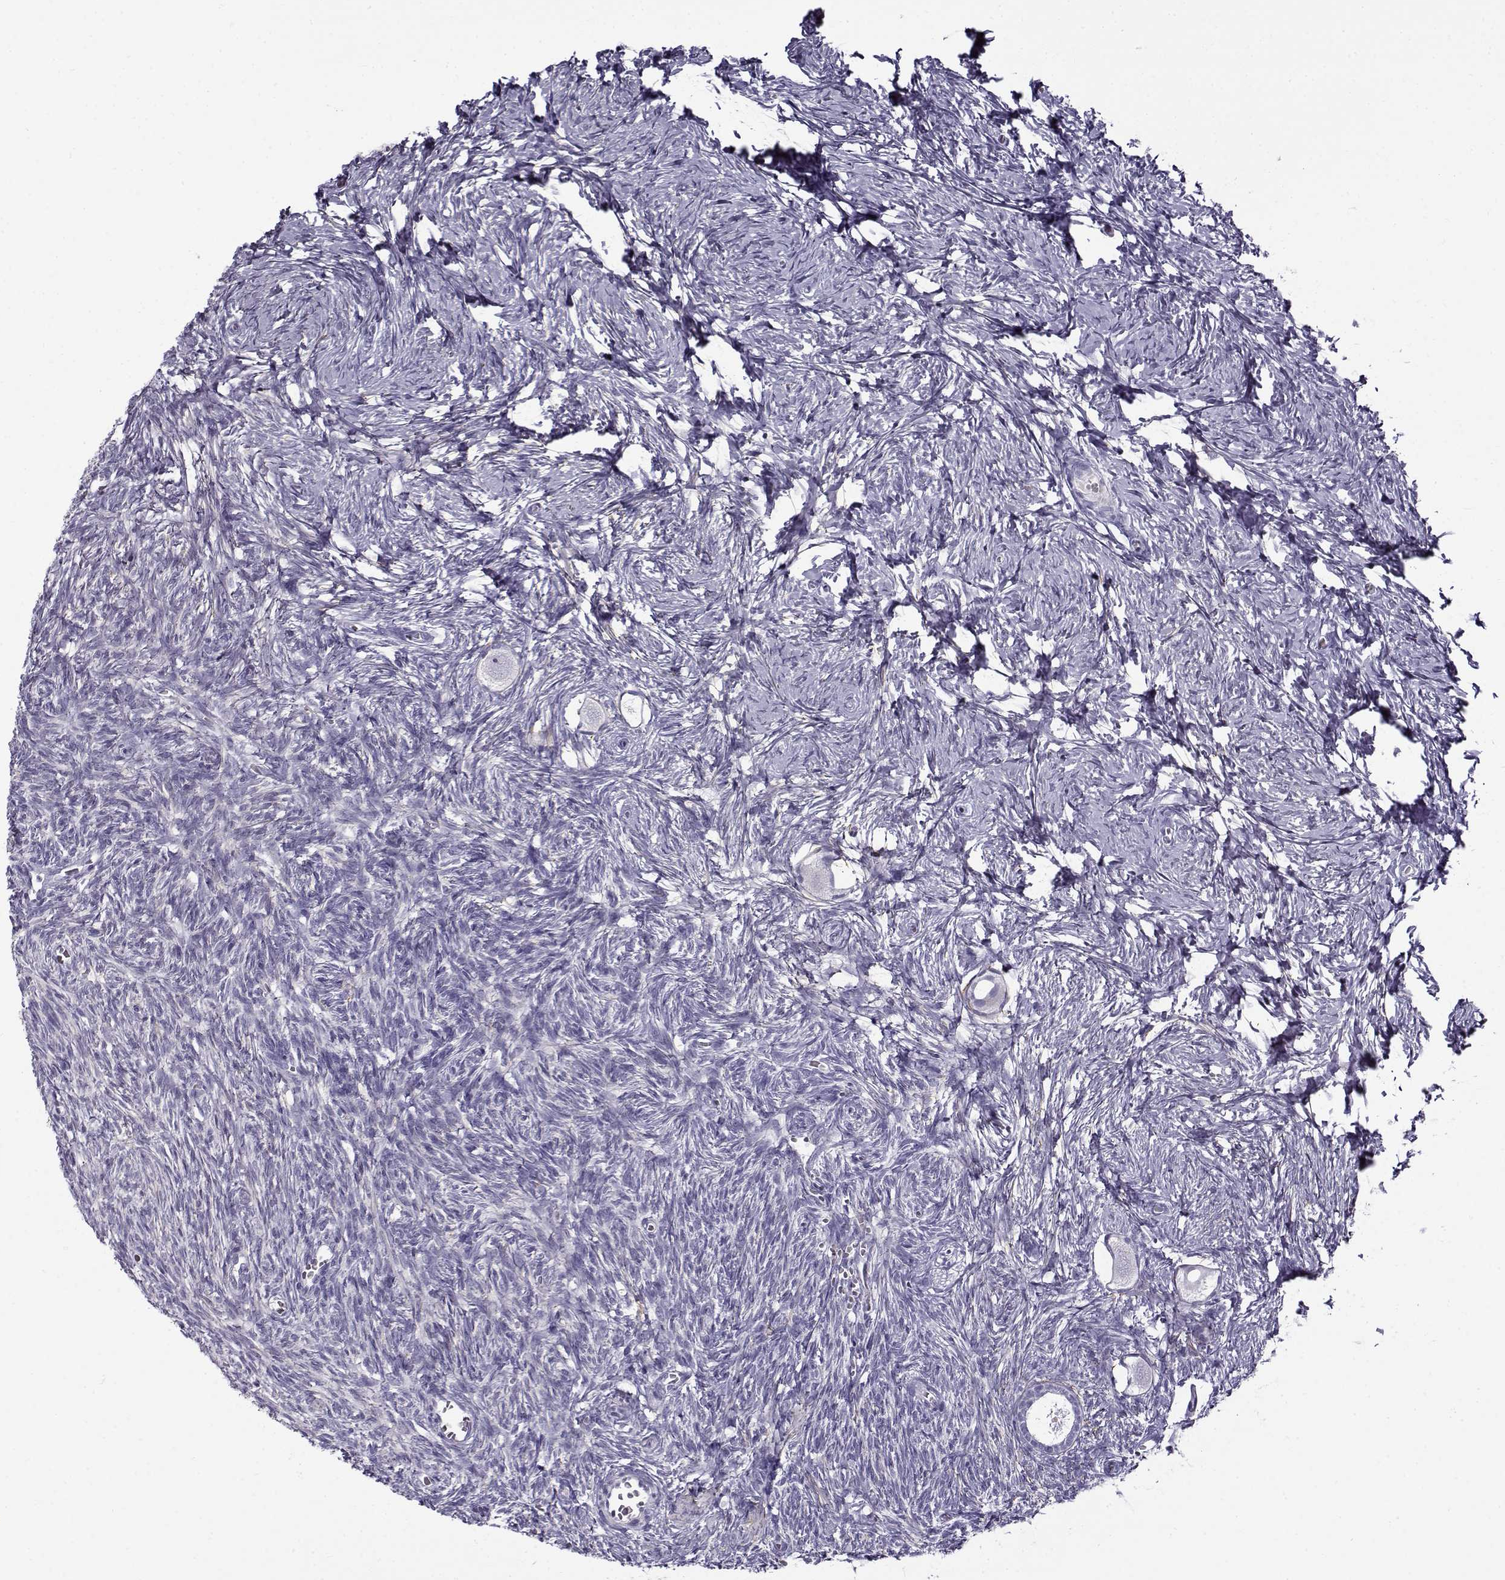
{"staining": {"intensity": "negative", "quantity": "none", "location": "none"}, "tissue": "ovary", "cell_type": "Follicle cells", "image_type": "normal", "snomed": [{"axis": "morphology", "description": "Normal tissue, NOS"}, {"axis": "topography", "description": "Ovary"}], "caption": "Benign ovary was stained to show a protein in brown. There is no significant positivity in follicle cells. (Stains: DAB IHC with hematoxylin counter stain, Microscopy: brightfield microscopy at high magnification).", "gene": "GTSF1L", "patient": {"sex": "female", "age": 27}}